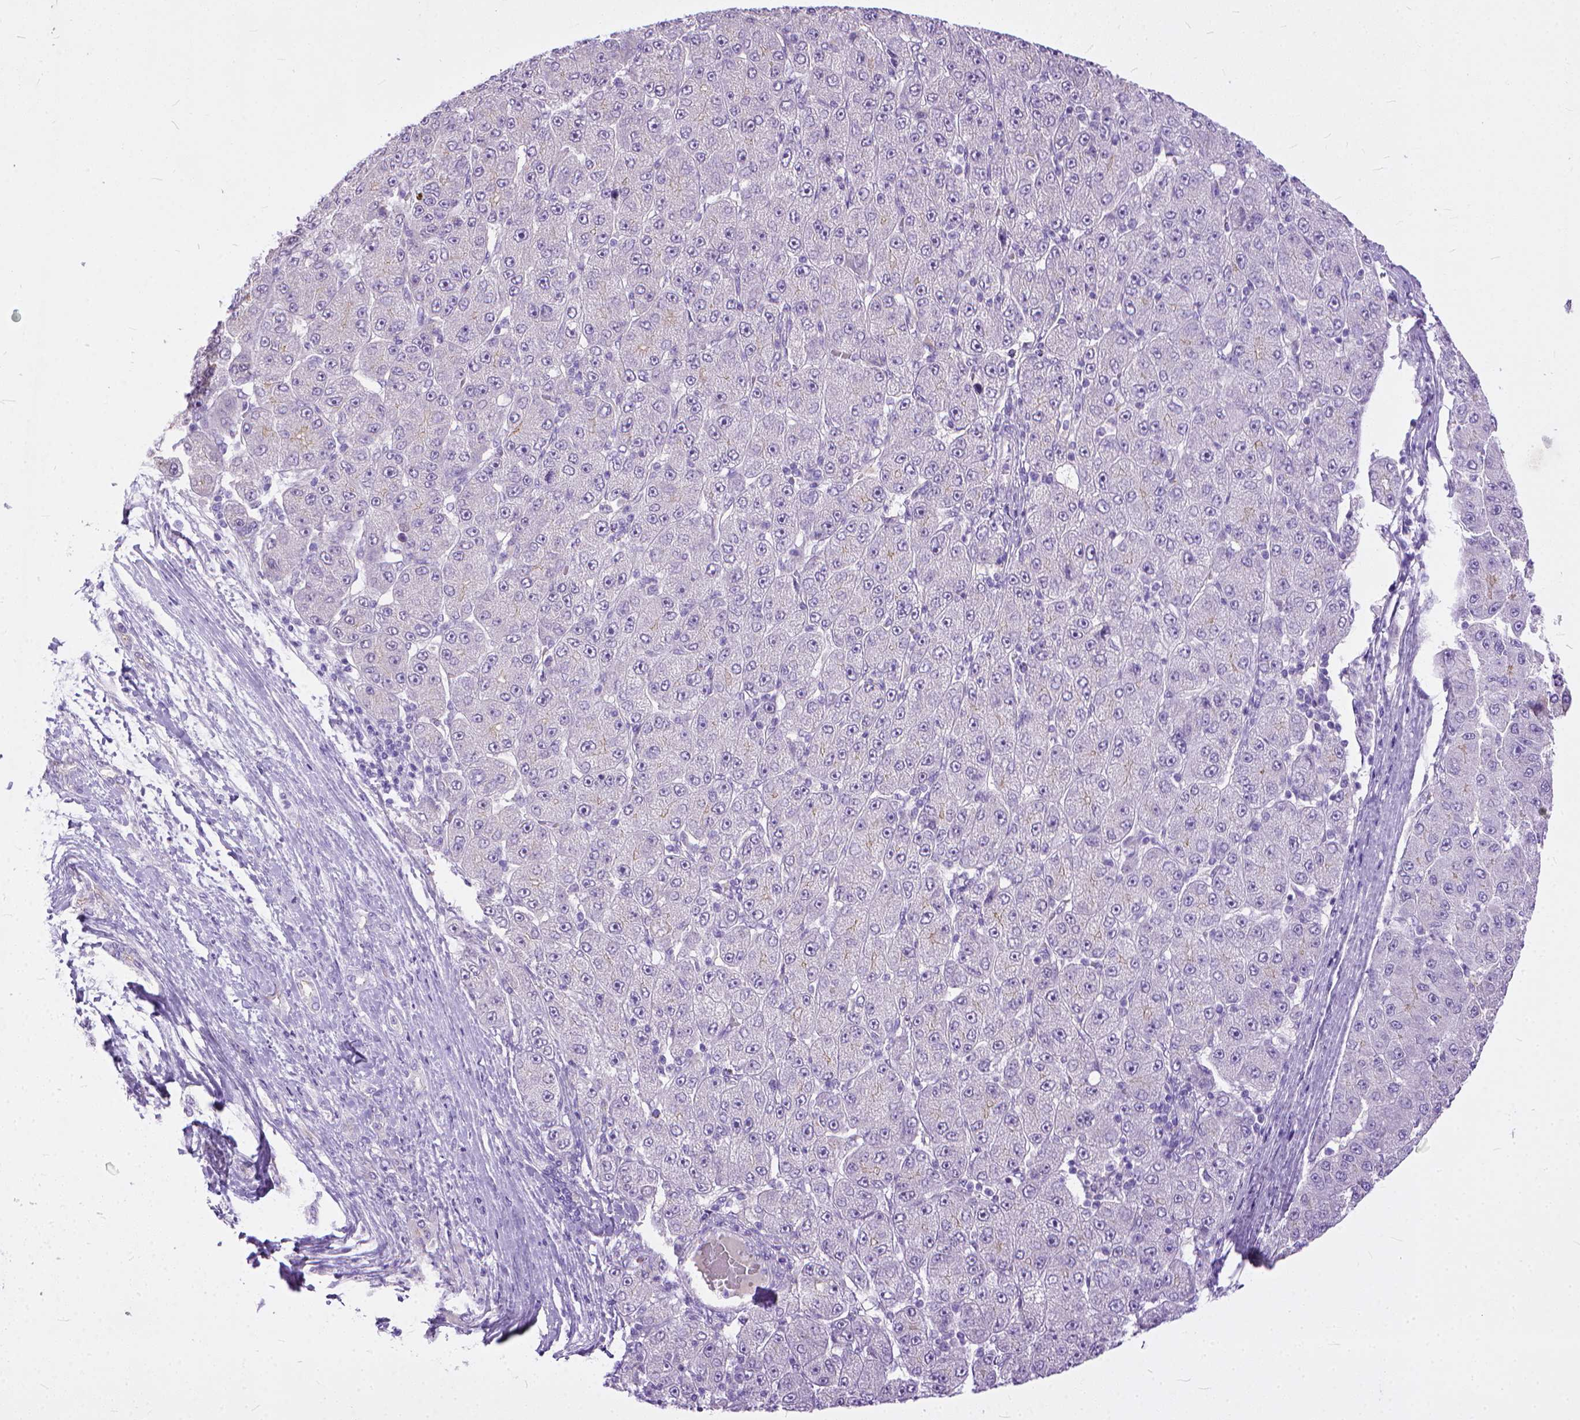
{"staining": {"intensity": "negative", "quantity": "none", "location": "none"}, "tissue": "liver cancer", "cell_type": "Tumor cells", "image_type": "cancer", "snomed": [{"axis": "morphology", "description": "Carcinoma, Hepatocellular, NOS"}, {"axis": "topography", "description": "Liver"}], "caption": "Tumor cells are negative for protein expression in human liver cancer (hepatocellular carcinoma). Brightfield microscopy of immunohistochemistry (IHC) stained with DAB (3,3'-diaminobenzidine) (brown) and hematoxylin (blue), captured at high magnification.", "gene": "ADGRF1", "patient": {"sex": "male", "age": 67}}